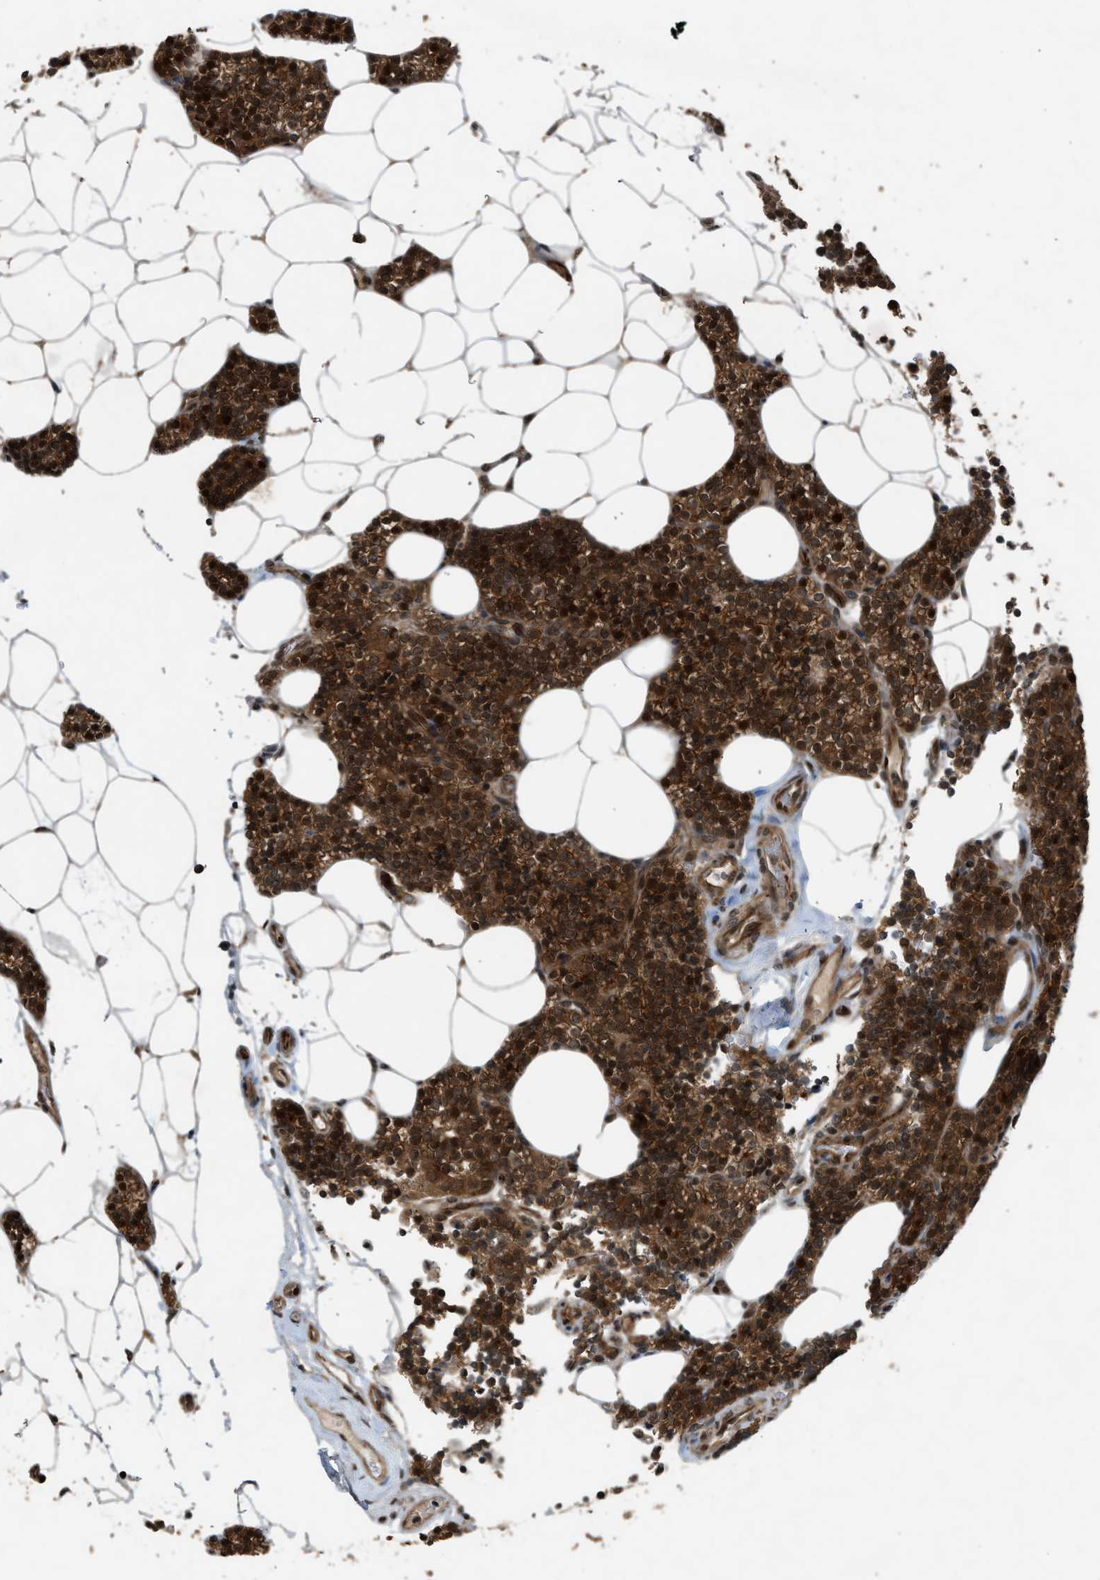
{"staining": {"intensity": "strong", "quantity": ">75%", "location": "cytoplasmic/membranous,nuclear"}, "tissue": "parathyroid gland", "cell_type": "Glandular cells", "image_type": "normal", "snomed": [{"axis": "morphology", "description": "Normal tissue, NOS"}, {"axis": "morphology", "description": "Adenoma, NOS"}, {"axis": "topography", "description": "Parathyroid gland"}], "caption": "The photomicrograph reveals immunohistochemical staining of benign parathyroid gland. There is strong cytoplasmic/membranous,nuclear staining is appreciated in about >75% of glandular cells.", "gene": "TXNL1", "patient": {"sex": "female", "age": 70}}